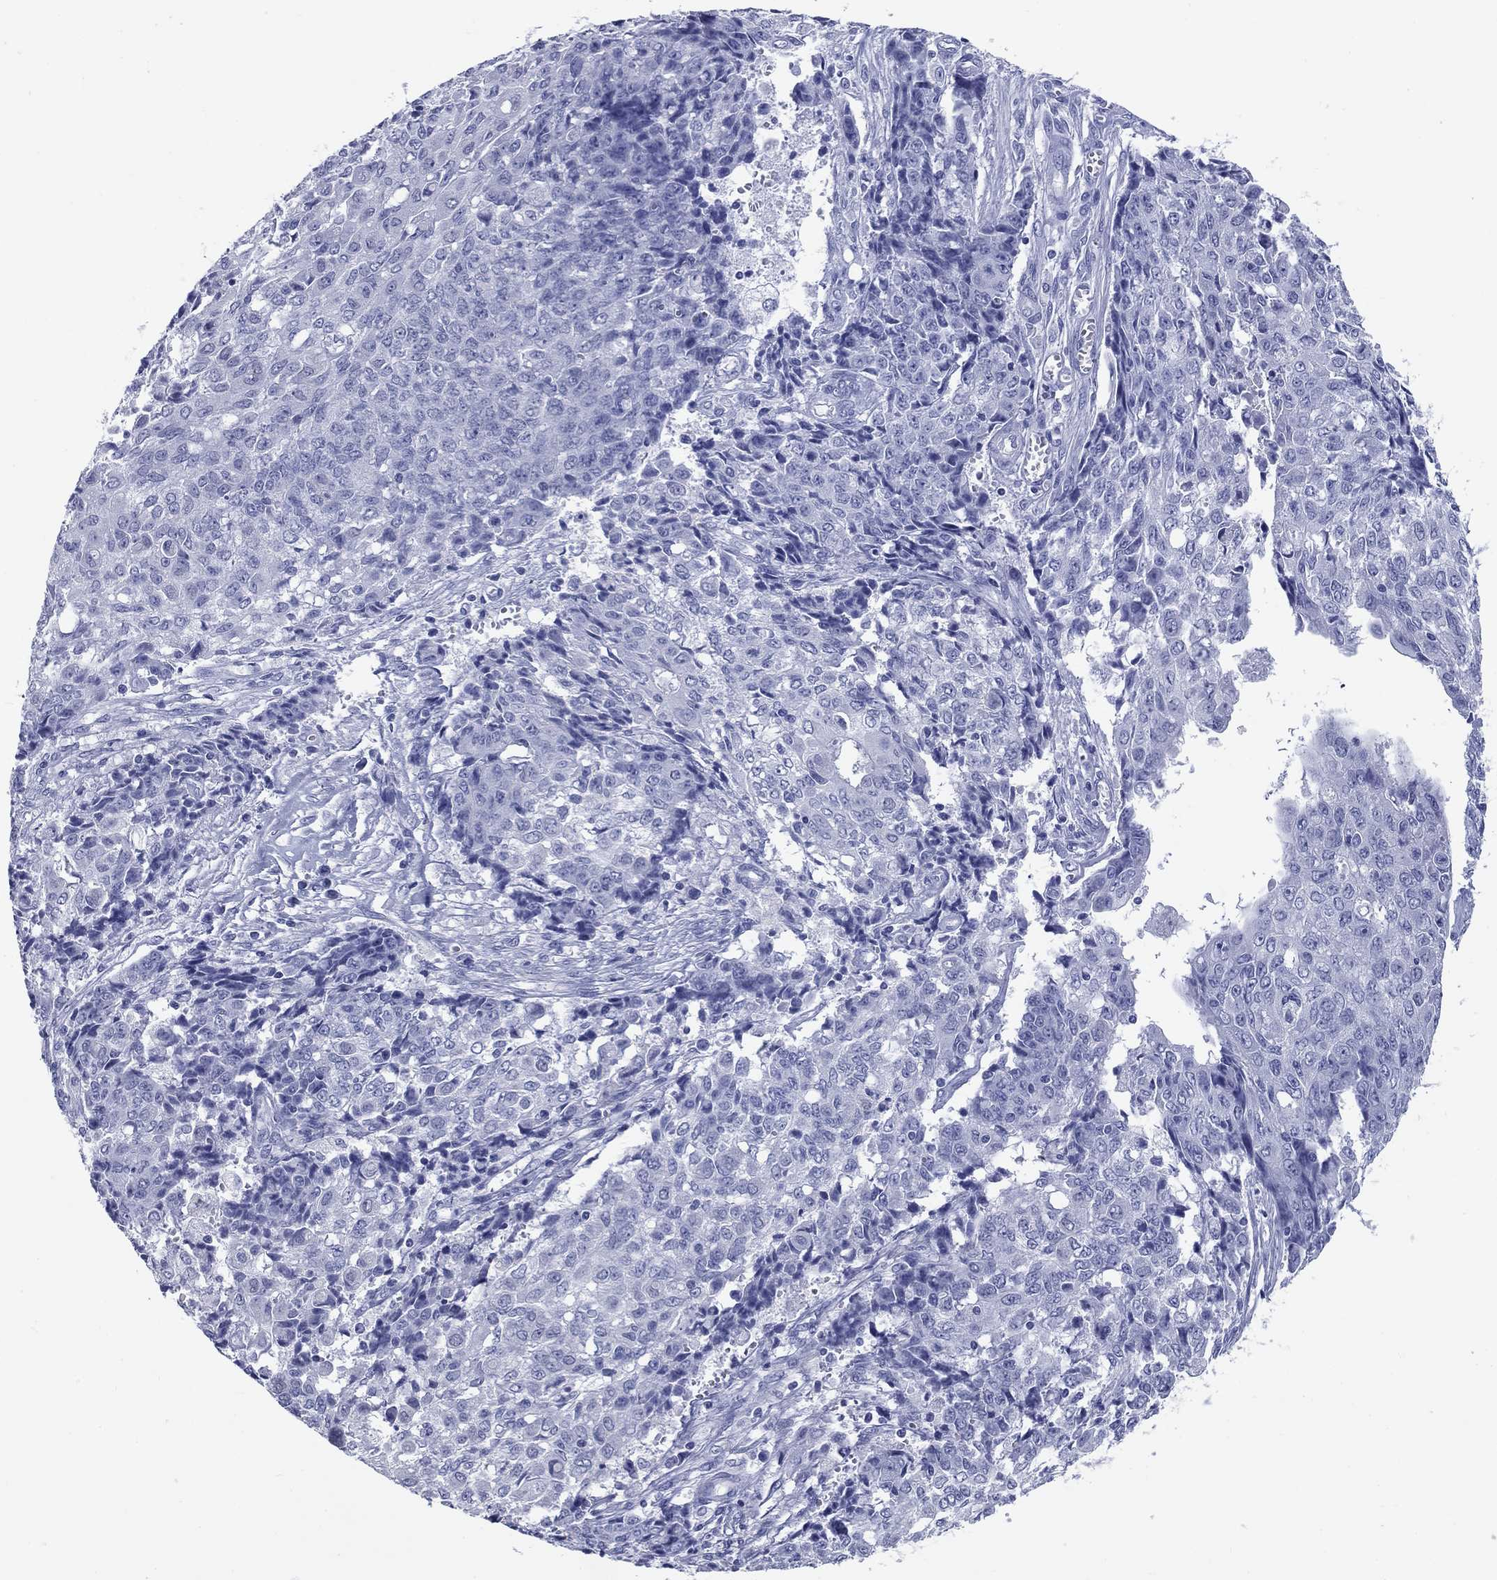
{"staining": {"intensity": "negative", "quantity": "none", "location": "none"}, "tissue": "ovarian cancer", "cell_type": "Tumor cells", "image_type": "cancer", "snomed": [{"axis": "morphology", "description": "Carcinoma, endometroid"}, {"axis": "topography", "description": "Ovary"}], "caption": "Tumor cells show no significant expression in ovarian cancer (endometroid carcinoma).", "gene": "NPPA", "patient": {"sex": "female", "age": 42}}